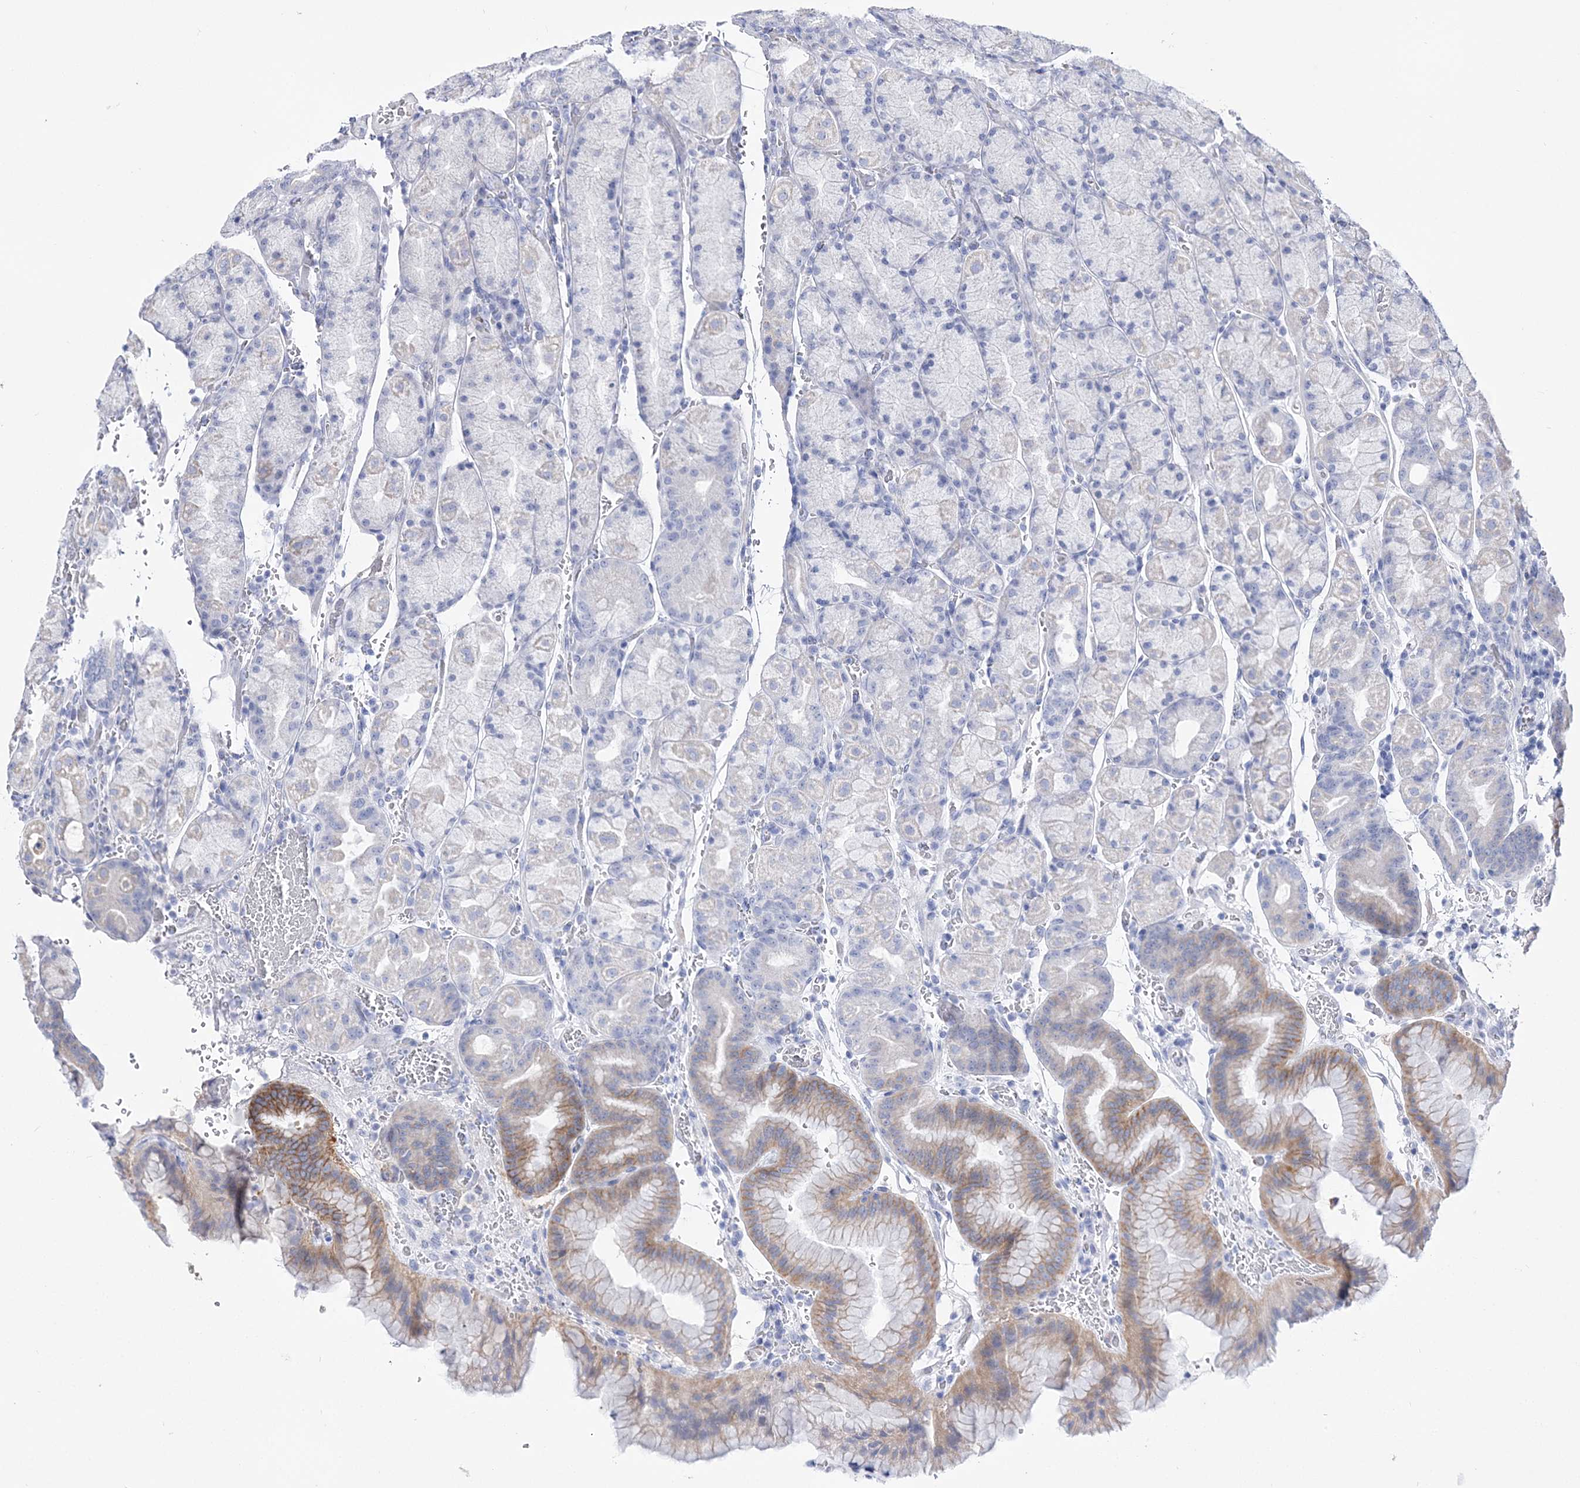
{"staining": {"intensity": "moderate", "quantity": "<25%", "location": "cytoplasmic/membranous"}, "tissue": "stomach", "cell_type": "Glandular cells", "image_type": "normal", "snomed": [{"axis": "morphology", "description": "Normal tissue, NOS"}, {"axis": "morphology", "description": "Carcinoid, malignant, NOS"}, {"axis": "topography", "description": "Stomach, upper"}], "caption": "IHC image of normal human stomach stained for a protein (brown), which displays low levels of moderate cytoplasmic/membranous staining in approximately <25% of glandular cells.", "gene": "ANO1", "patient": {"sex": "male", "age": 39}}